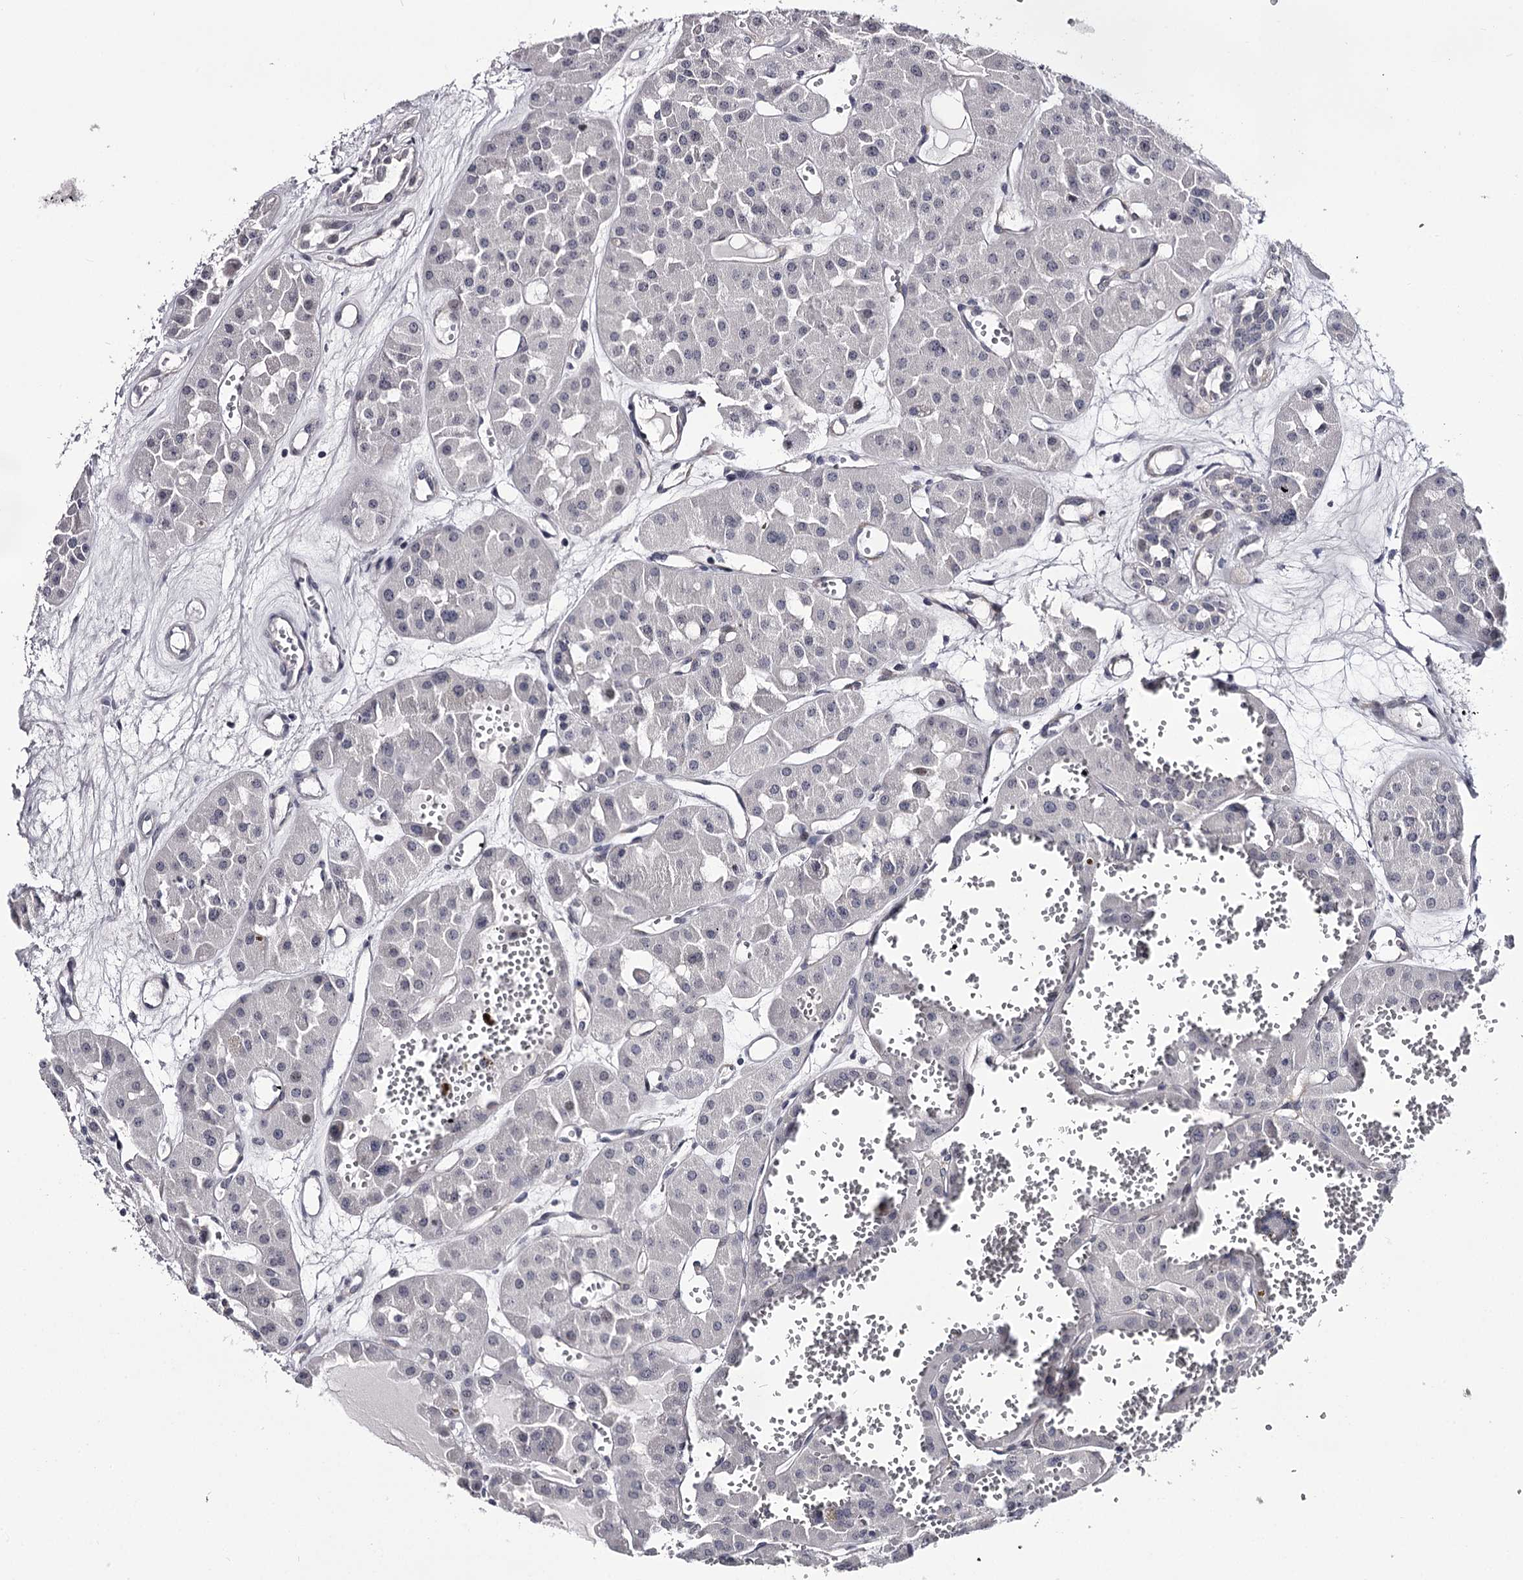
{"staining": {"intensity": "negative", "quantity": "none", "location": "none"}, "tissue": "renal cancer", "cell_type": "Tumor cells", "image_type": "cancer", "snomed": [{"axis": "morphology", "description": "Carcinoma, NOS"}, {"axis": "topography", "description": "Kidney"}], "caption": "This is a histopathology image of immunohistochemistry (IHC) staining of renal cancer (carcinoma), which shows no positivity in tumor cells. (Immunohistochemistry, brightfield microscopy, high magnification).", "gene": "OVOL2", "patient": {"sex": "female", "age": 75}}